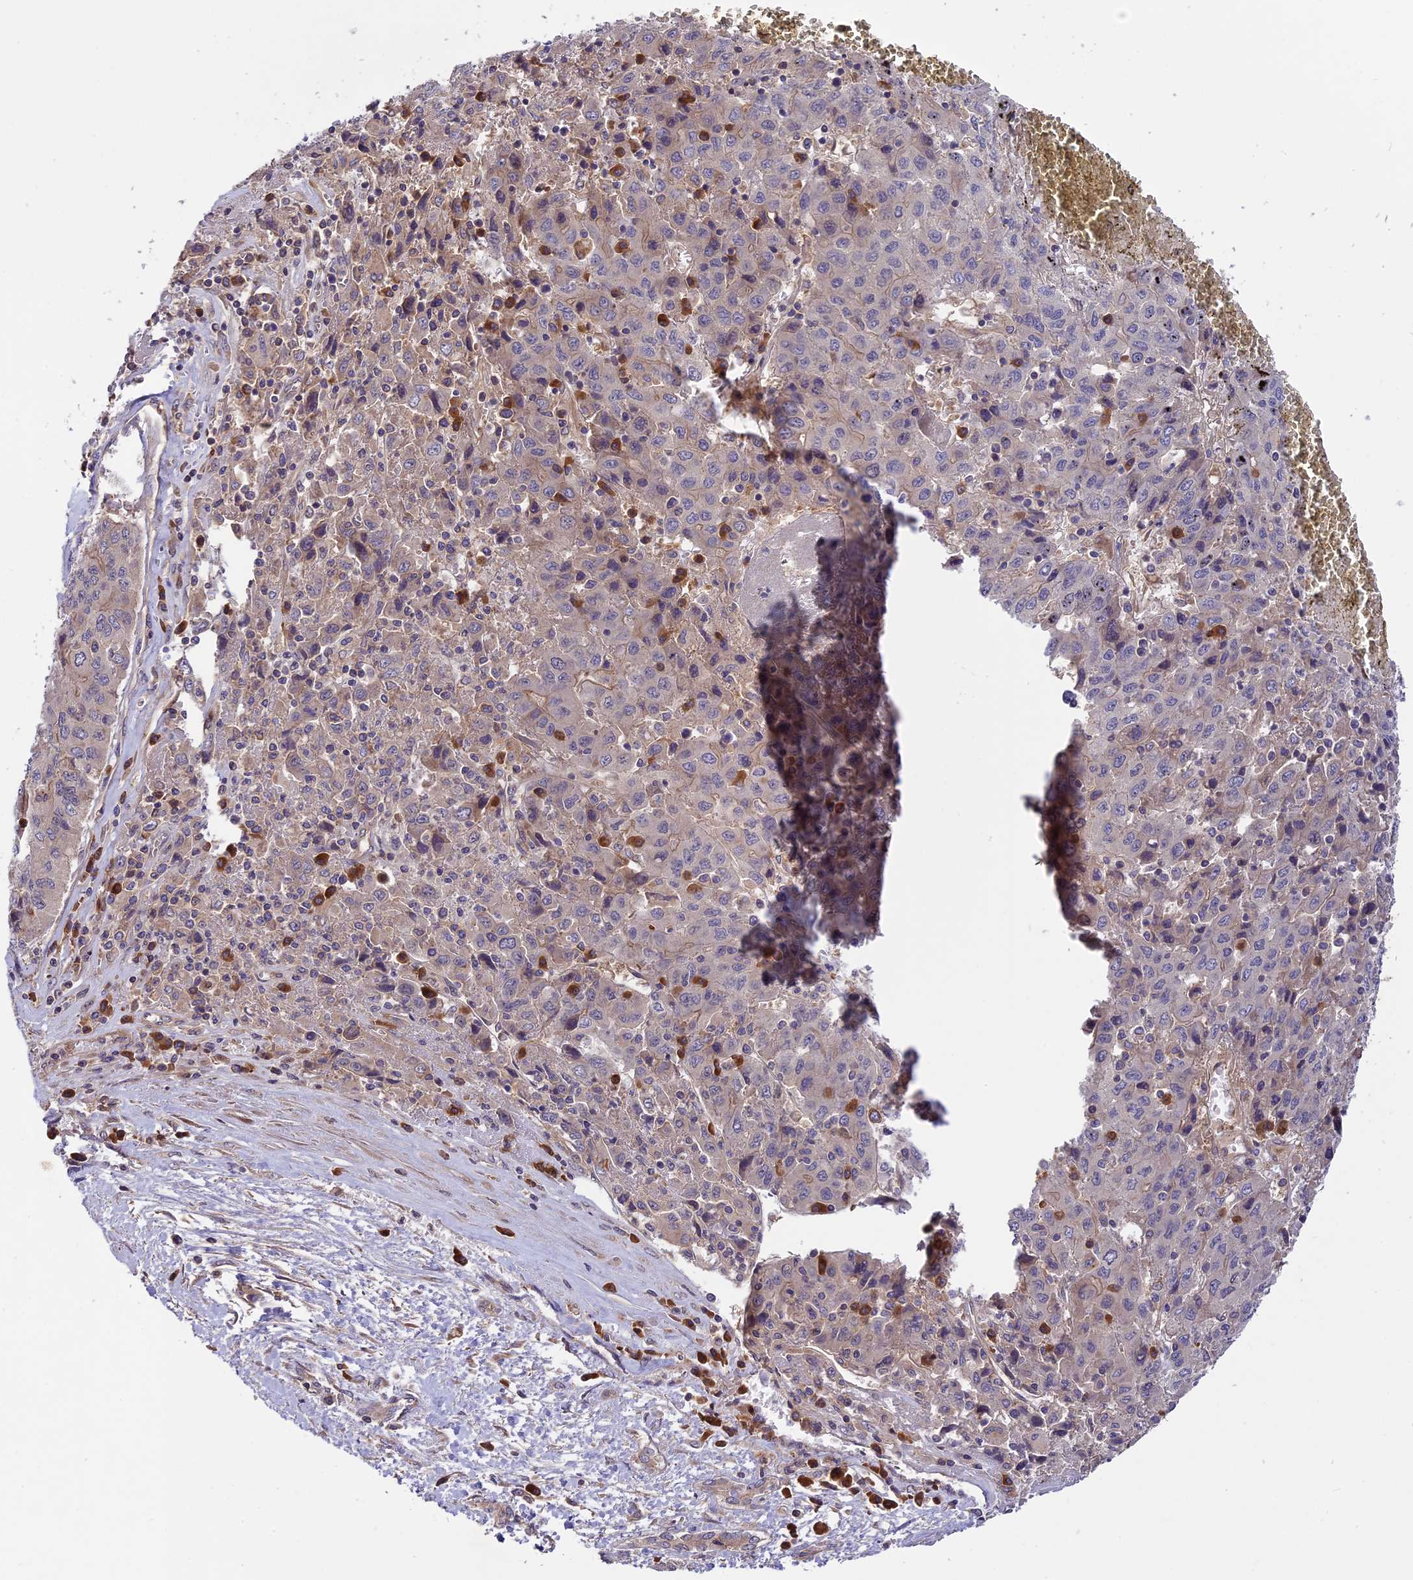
{"staining": {"intensity": "weak", "quantity": "<25%", "location": "cytoplasmic/membranous"}, "tissue": "liver cancer", "cell_type": "Tumor cells", "image_type": "cancer", "snomed": [{"axis": "morphology", "description": "Carcinoma, Hepatocellular, NOS"}, {"axis": "topography", "description": "Liver"}], "caption": "DAB immunohistochemical staining of liver cancer displays no significant positivity in tumor cells.", "gene": "SETD6", "patient": {"sex": "female", "age": 53}}